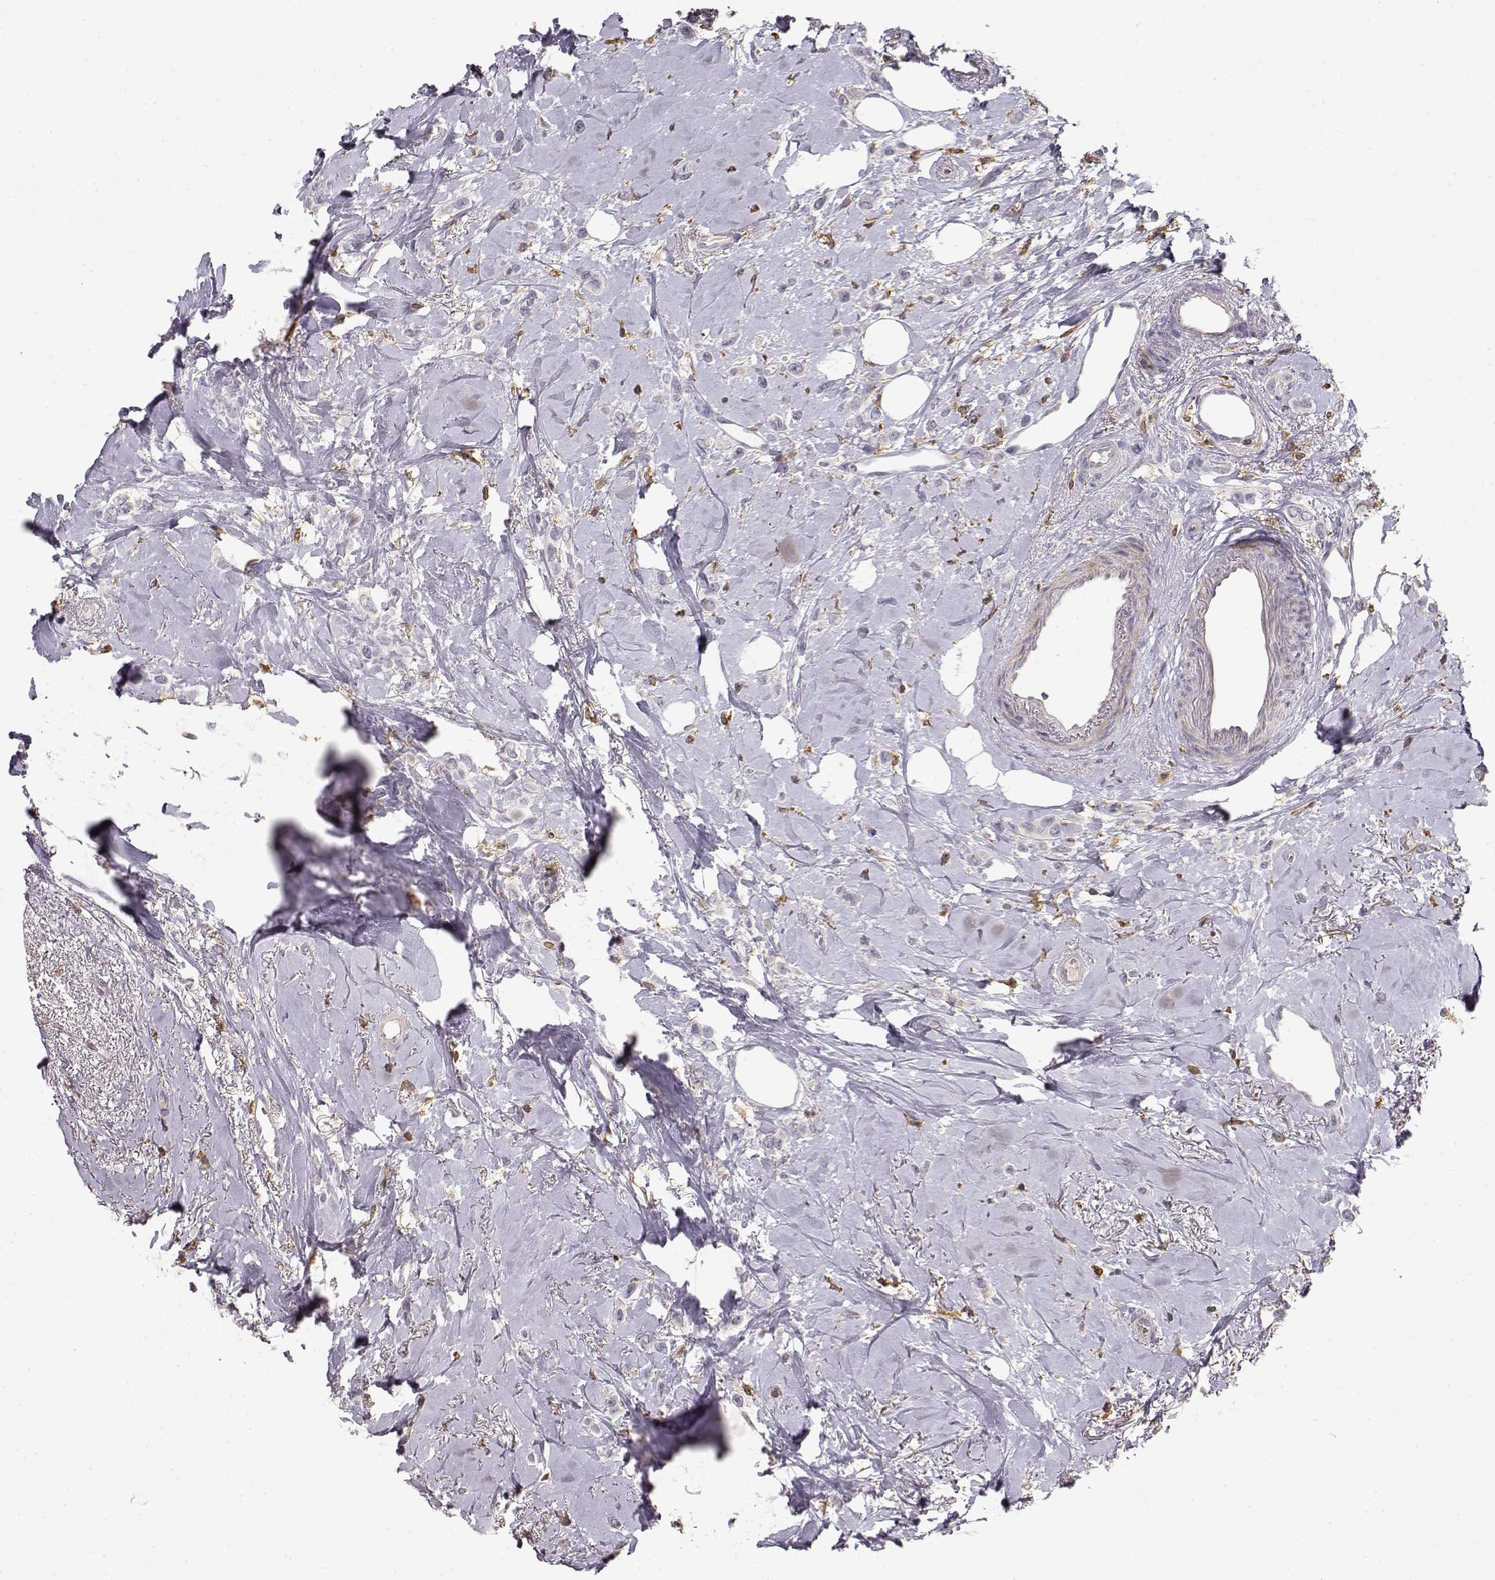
{"staining": {"intensity": "negative", "quantity": "none", "location": "none"}, "tissue": "breast cancer", "cell_type": "Tumor cells", "image_type": "cancer", "snomed": [{"axis": "morphology", "description": "Lobular carcinoma"}, {"axis": "topography", "description": "Breast"}], "caption": "A high-resolution image shows immunohistochemistry staining of breast cancer, which reveals no significant expression in tumor cells.", "gene": "VAV1", "patient": {"sex": "female", "age": 66}}